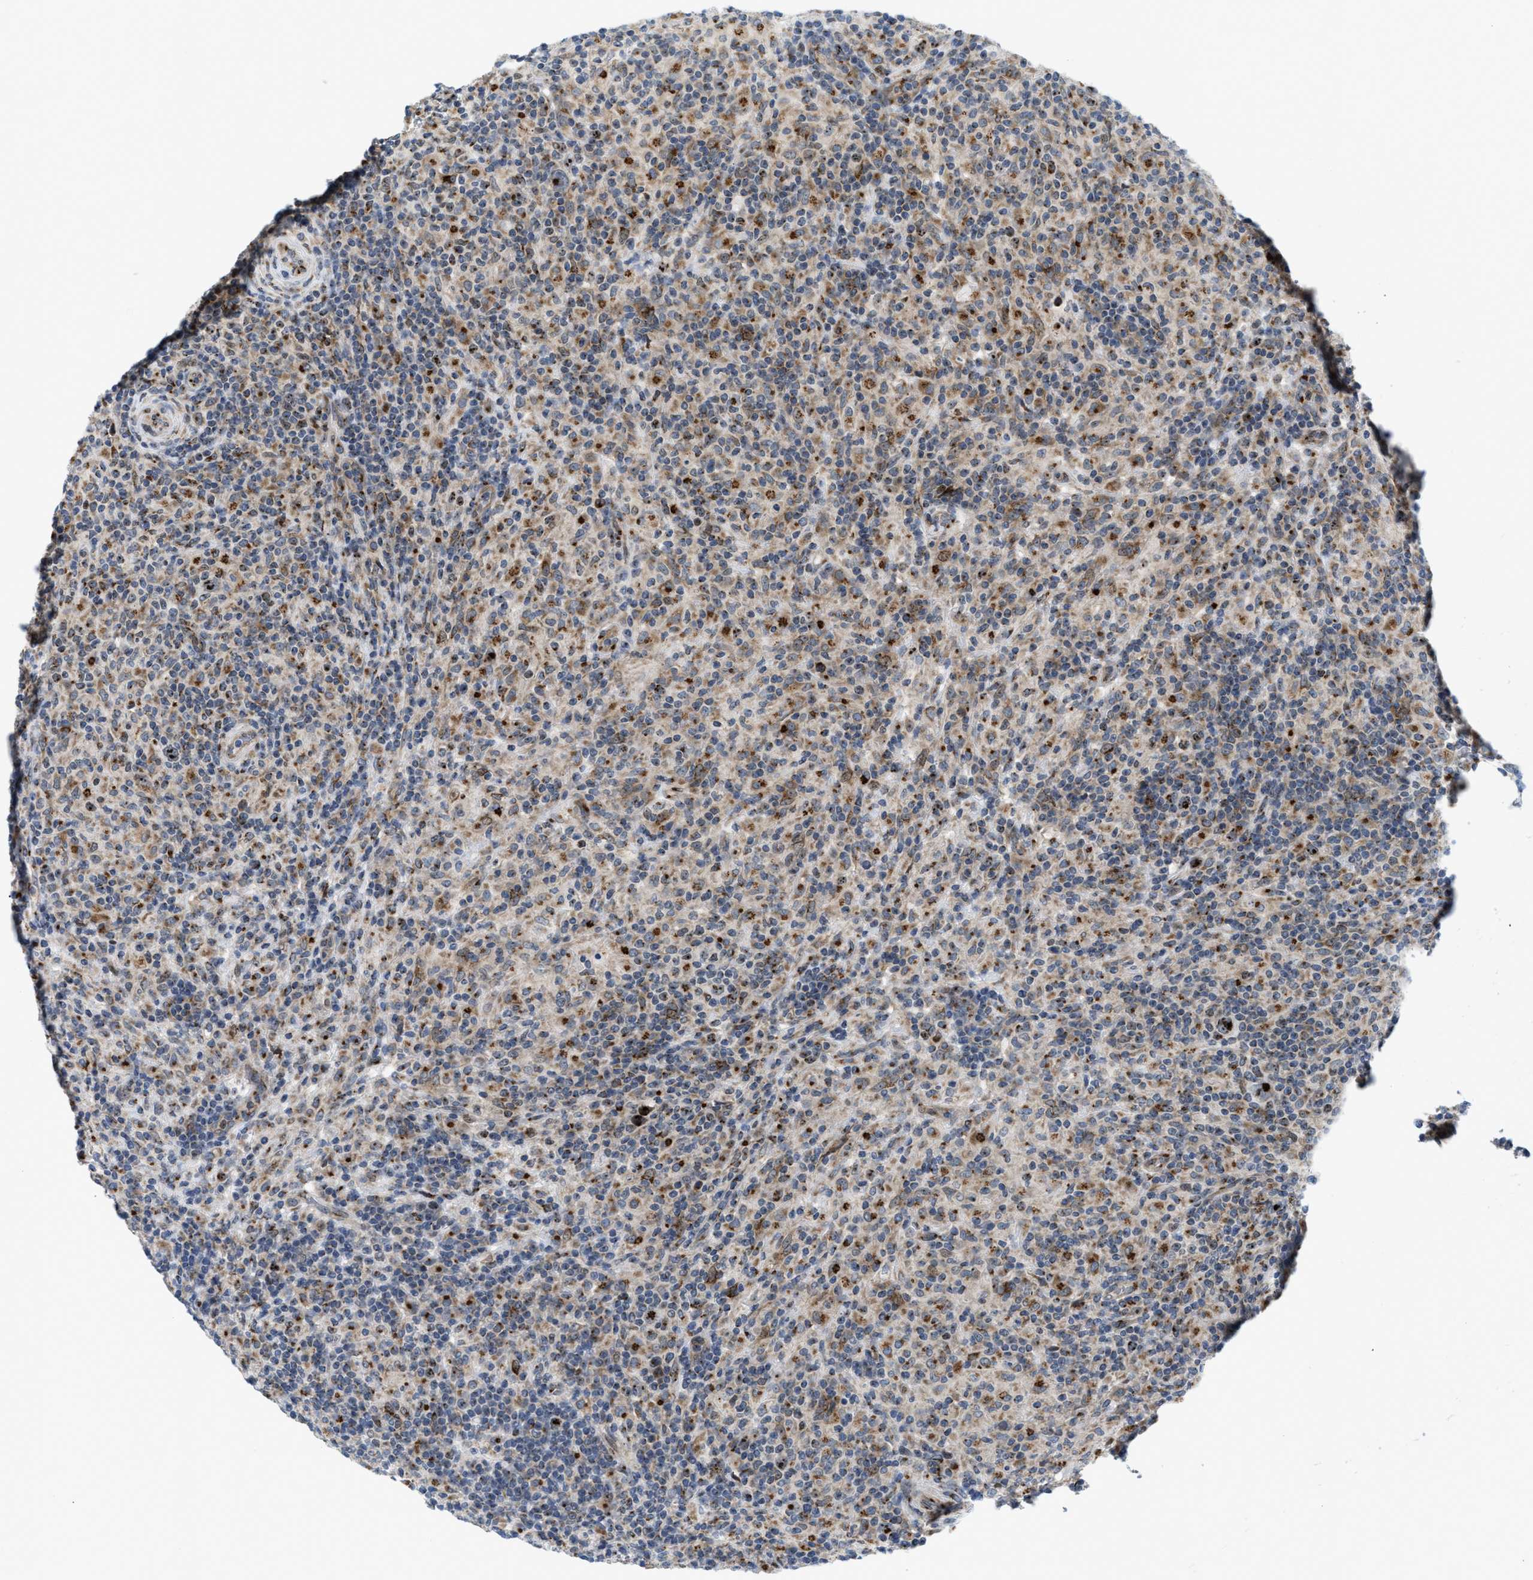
{"staining": {"intensity": "strong", "quantity": ">75%", "location": "nuclear"}, "tissue": "lymphoma", "cell_type": "Tumor cells", "image_type": "cancer", "snomed": [{"axis": "morphology", "description": "Hodgkin's disease, NOS"}, {"axis": "topography", "description": "Lymph node"}], "caption": "Tumor cells exhibit strong nuclear staining in approximately >75% of cells in lymphoma. (DAB IHC, brown staining for protein, blue staining for nuclei).", "gene": "SLC38A10", "patient": {"sex": "male", "age": 70}}